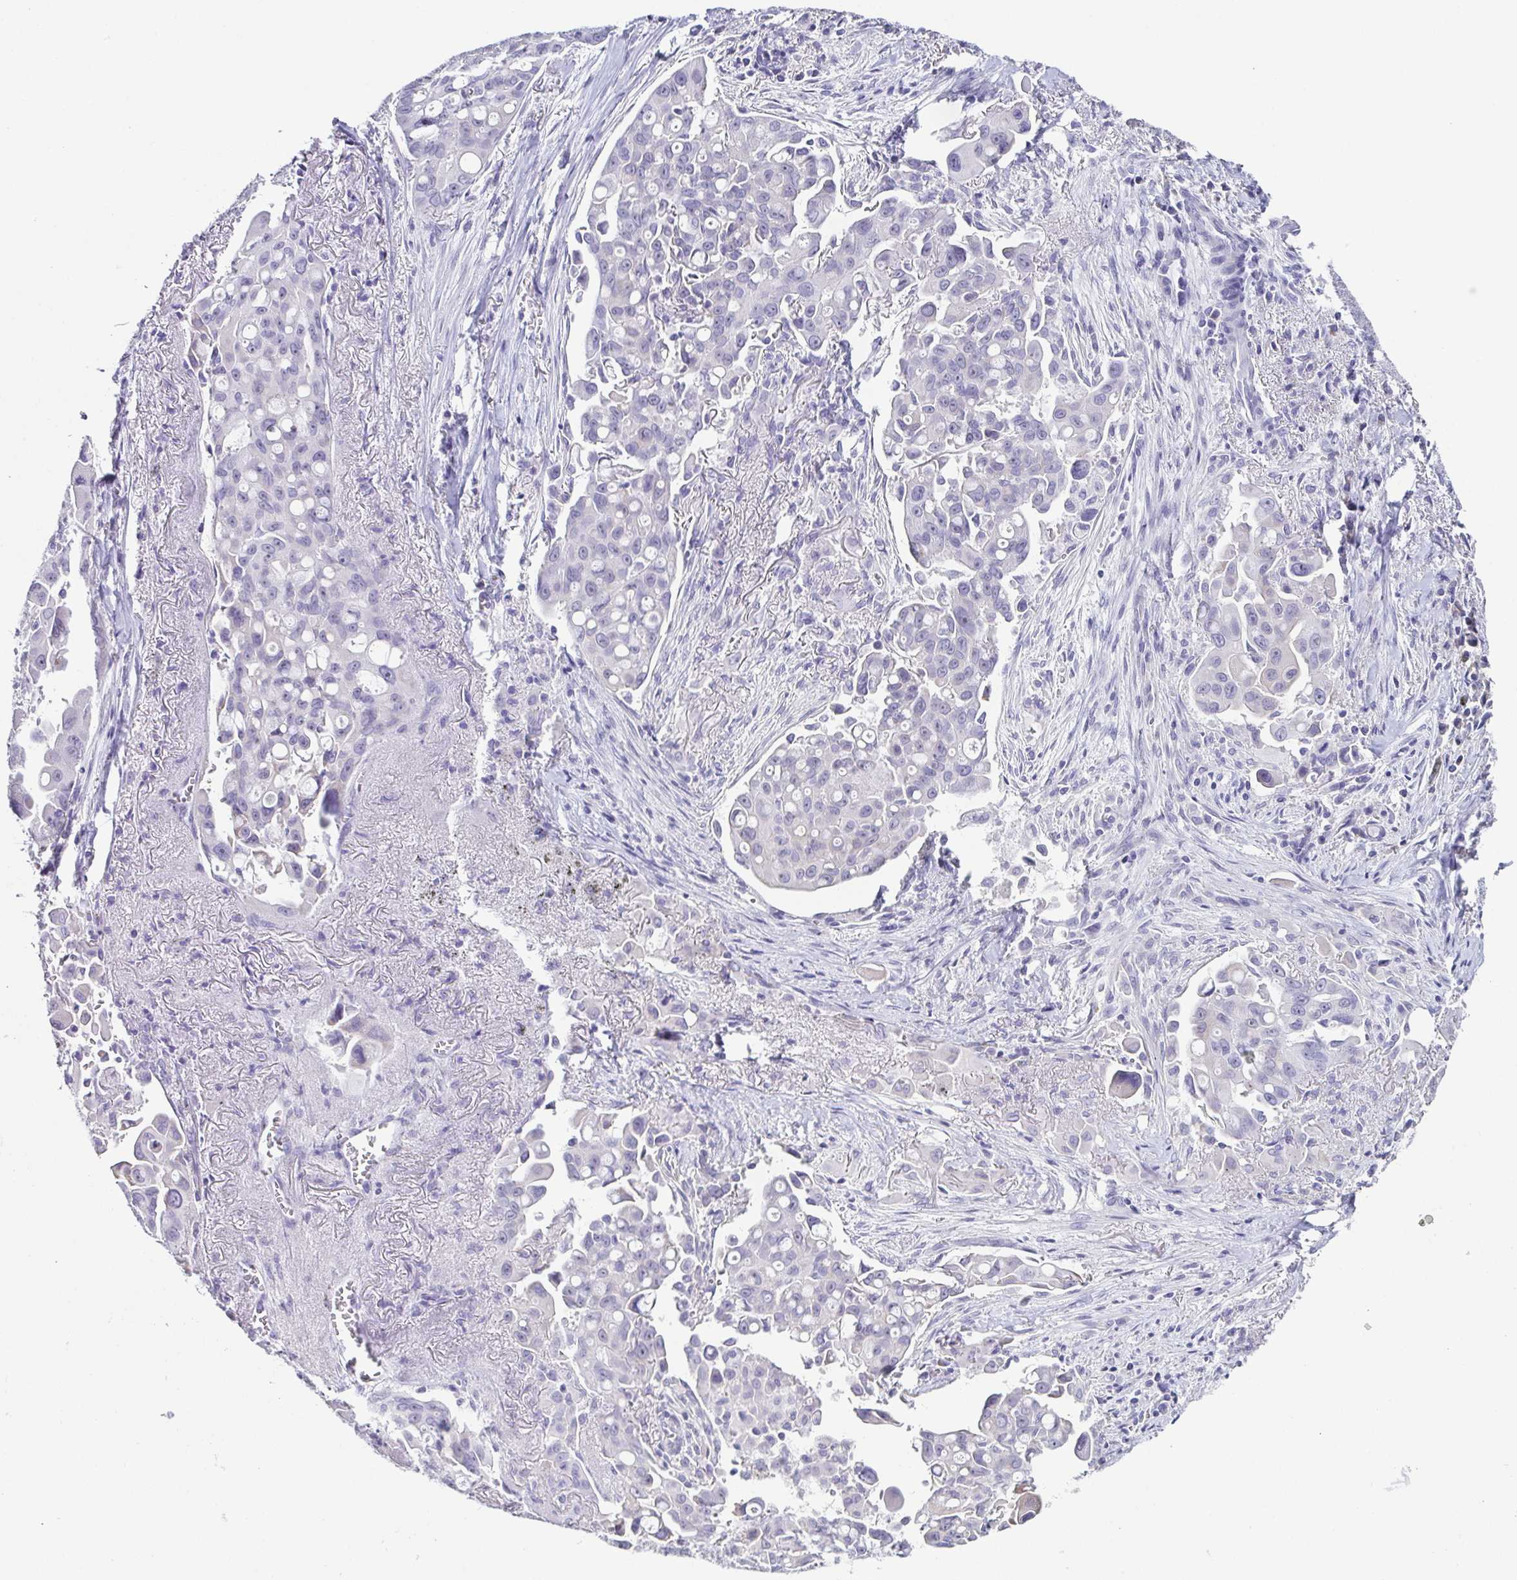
{"staining": {"intensity": "negative", "quantity": "none", "location": "none"}, "tissue": "lung cancer", "cell_type": "Tumor cells", "image_type": "cancer", "snomed": [{"axis": "morphology", "description": "Adenocarcinoma, NOS"}, {"axis": "topography", "description": "Lung"}], "caption": "The image reveals no staining of tumor cells in adenocarcinoma (lung).", "gene": "TNNT2", "patient": {"sex": "male", "age": 68}}